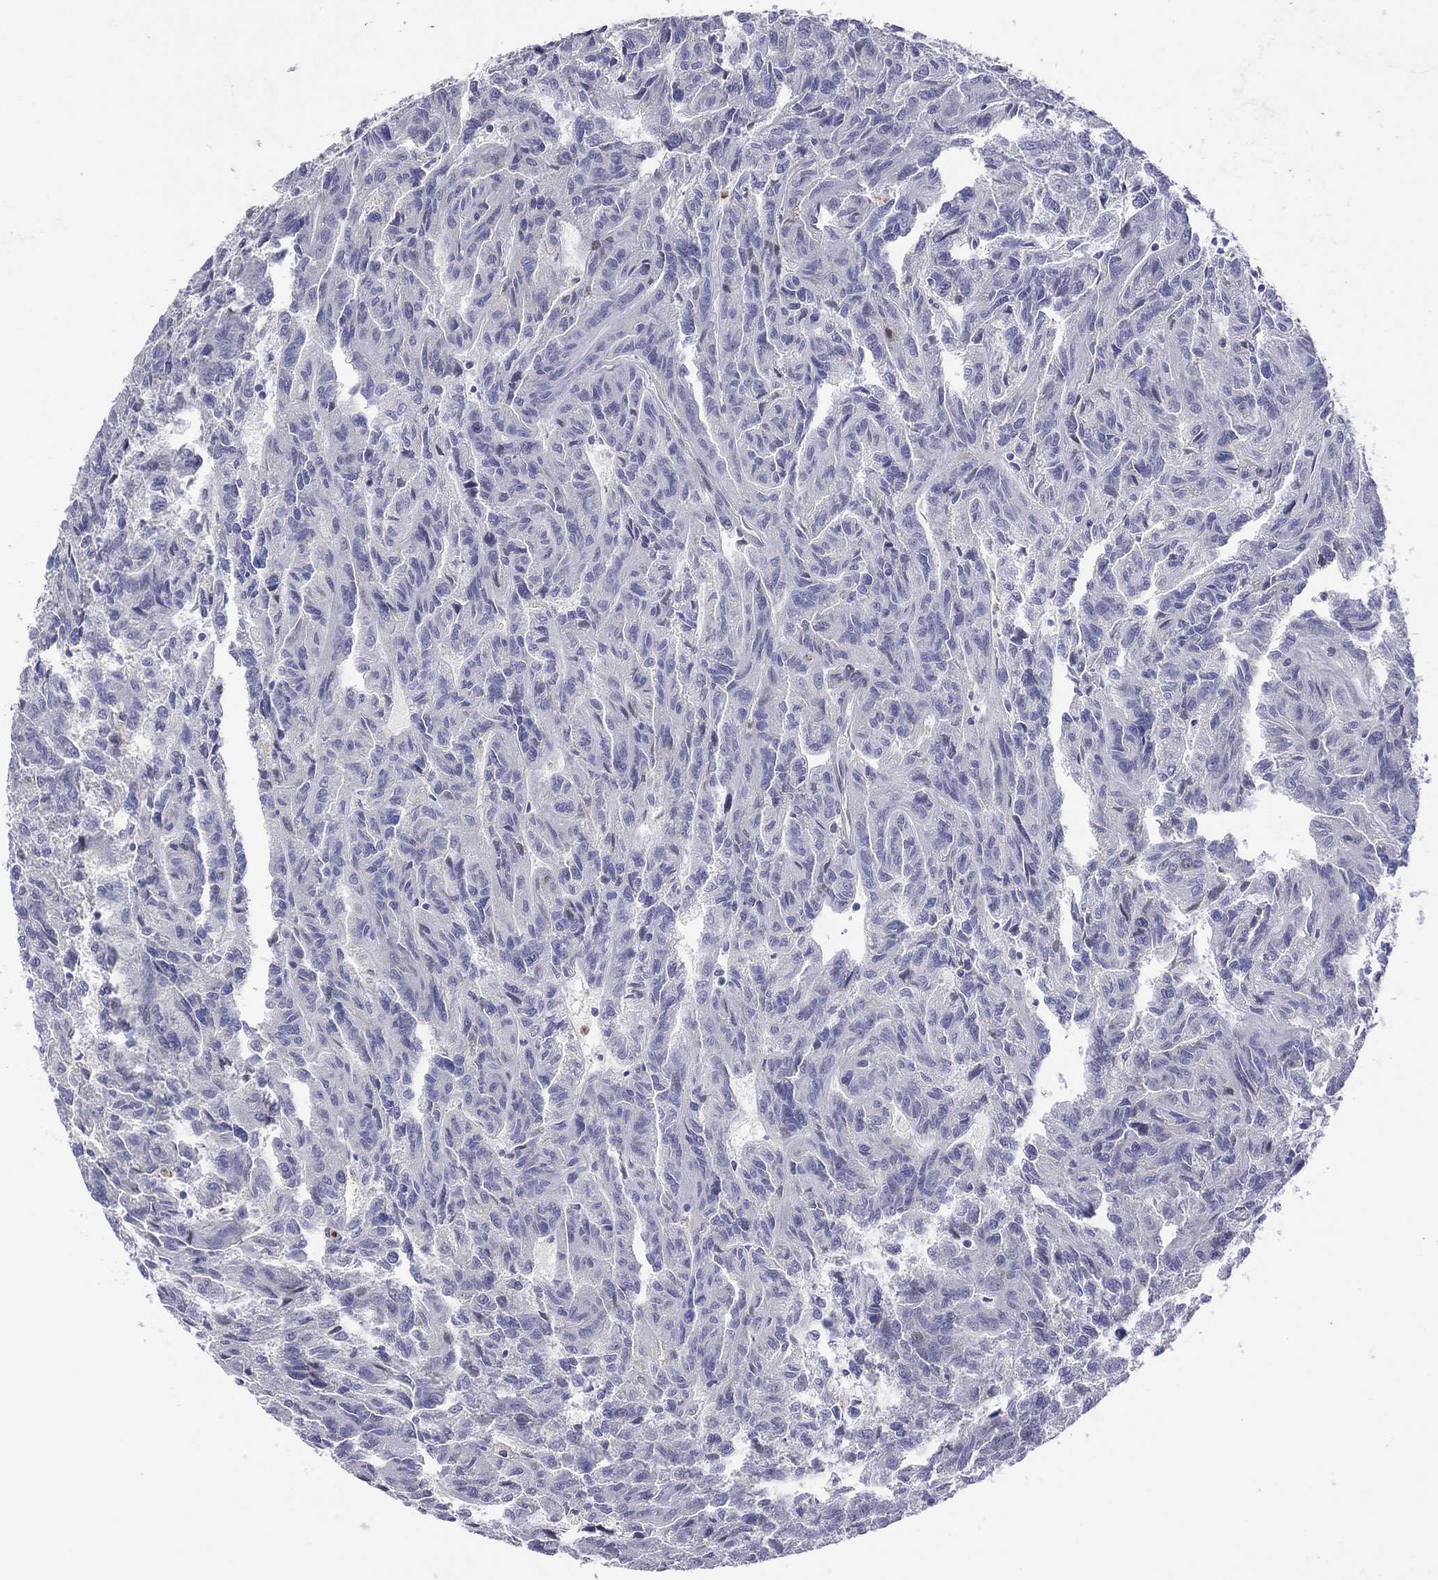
{"staining": {"intensity": "negative", "quantity": "none", "location": "none"}, "tissue": "renal cancer", "cell_type": "Tumor cells", "image_type": "cancer", "snomed": [{"axis": "morphology", "description": "Adenocarcinoma, NOS"}, {"axis": "topography", "description": "Kidney"}], "caption": "The image reveals no significant positivity in tumor cells of renal adenocarcinoma. (DAB IHC visualized using brightfield microscopy, high magnification).", "gene": "HDC", "patient": {"sex": "male", "age": 79}}